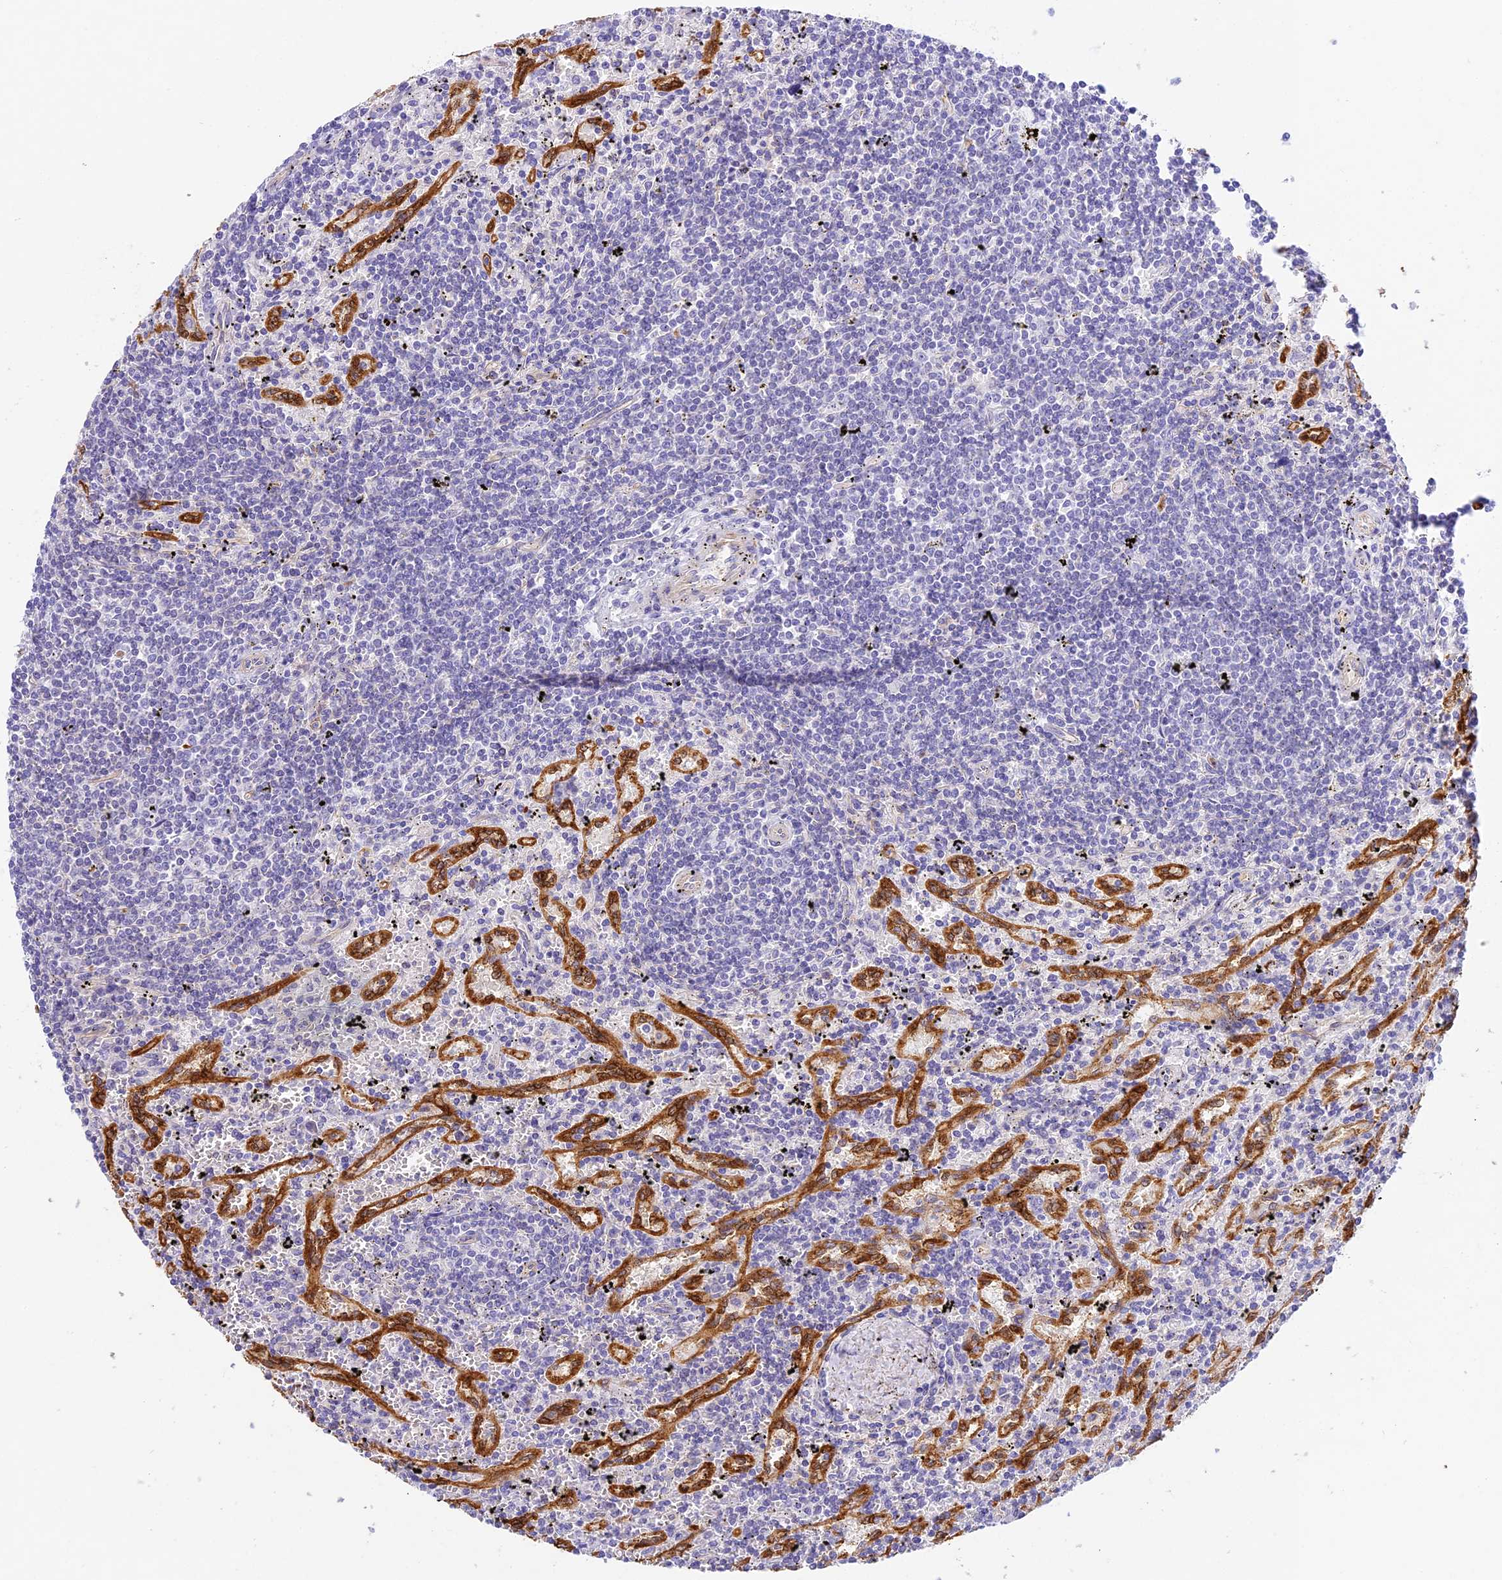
{"staining": {"intensity": "negative", "quantity": "none", "location": "none"}, "tissue": "lymphoma", "cell_type": "Tumor cells", "image_type": "cancer", "snomed": [{"axis": "morphology", "description": "Malignant lymphoma, non-Hodgkin's type, Low grade"}, {"axis": "topography", "description": "Spleen"}], "caption": "Immunohistochemistry (IHC) histopathology image of neoplastic tissue: human lymphoma stained with DAB exhibits no significant protein positivity in tumor cells.", "gene": "HOMER3", "patient": {"sex": "male", "age": 76}}